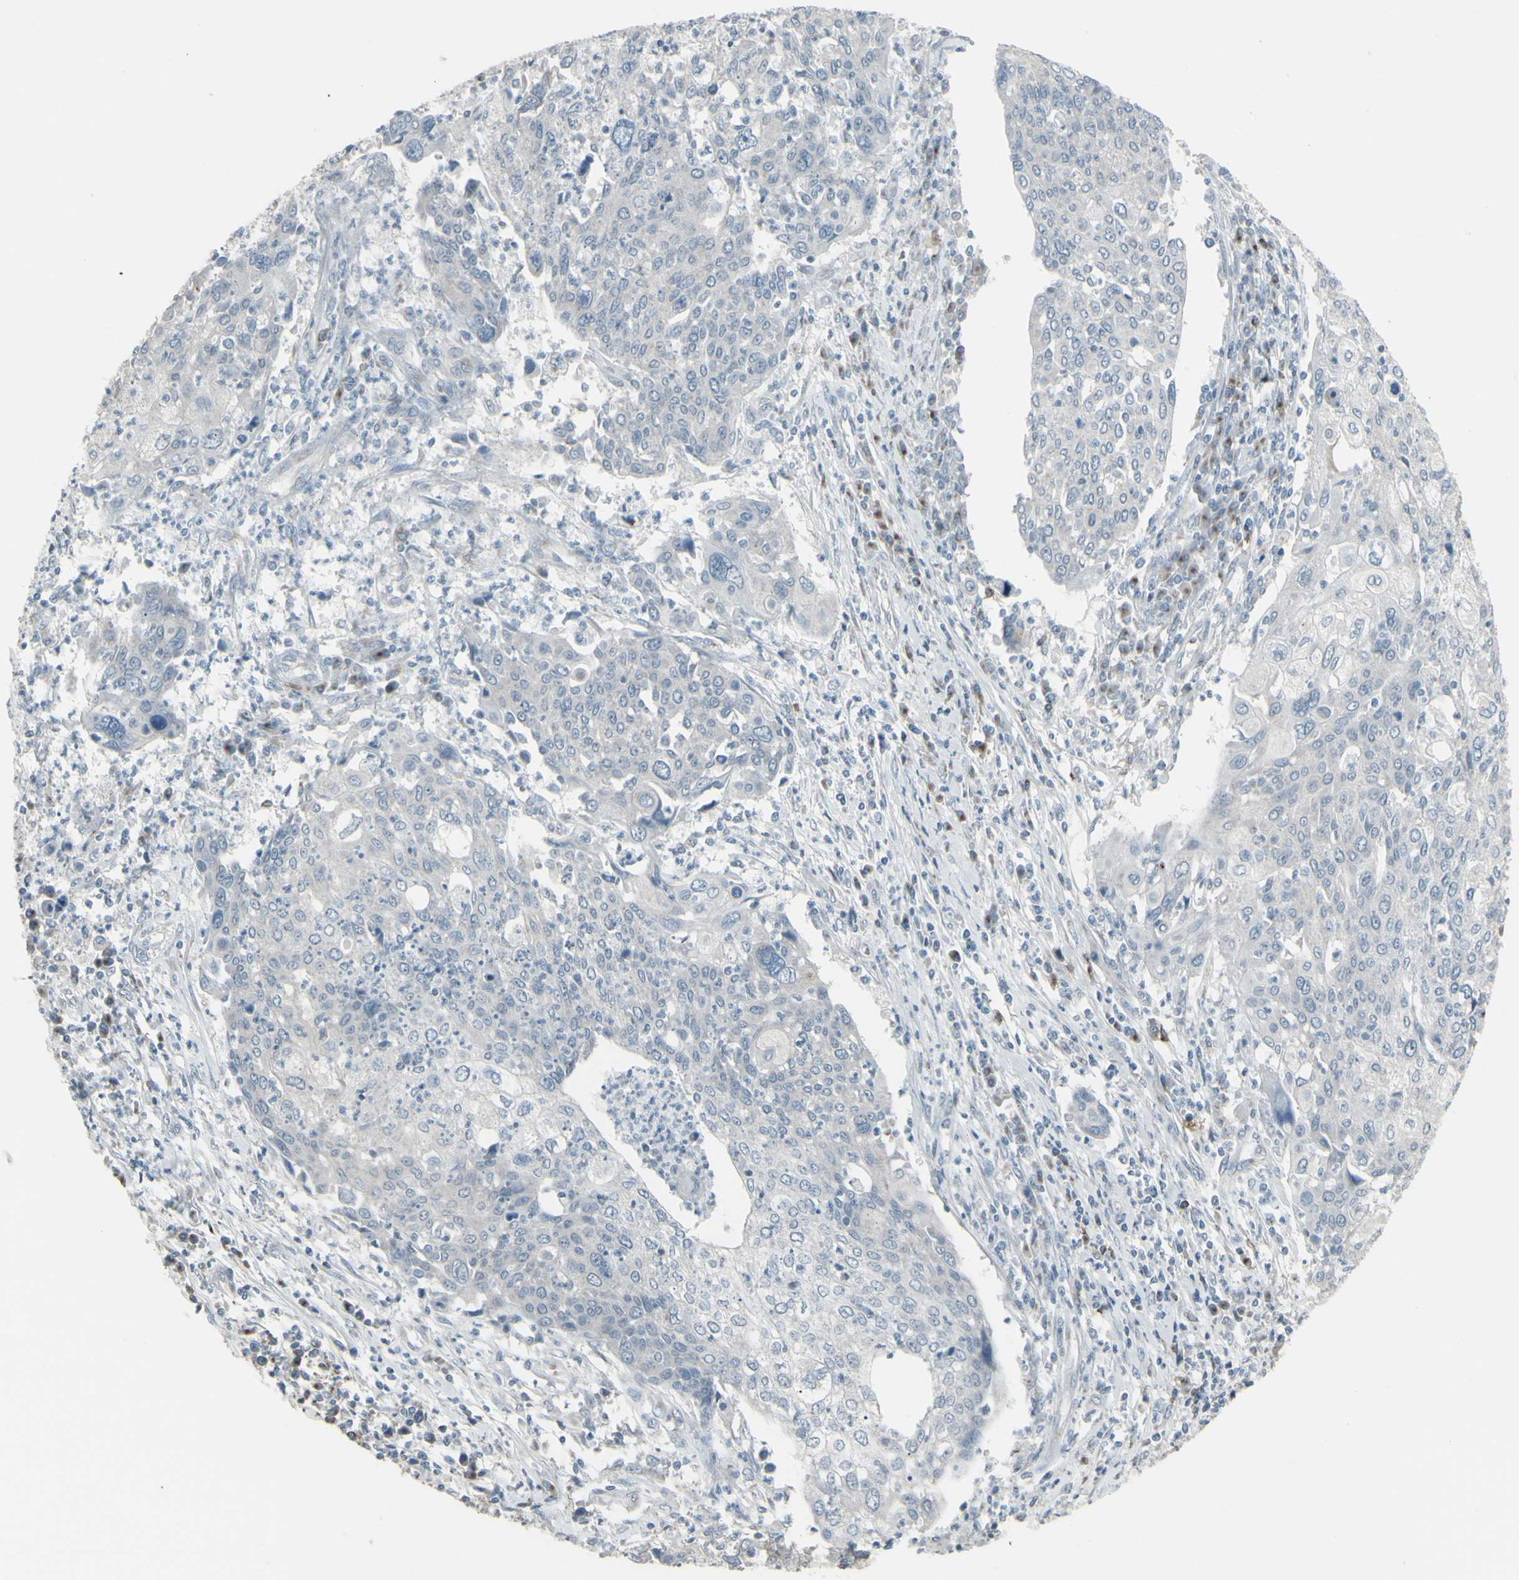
{"staining": {"intensity": "negative", "quantity": "none", "location": "none"}, "tissue": "cervical cancer", "cell_type": "Tumor cells", "image_type": "cancer", "snomed": [{"axis": "morphology", "description": "Squamous cell carcinoma, NOS"}, {"axis": "topography", "description": "Cervix"}], "caption": "Cervical cancer (squamous cell carcinoma) stained for a protein using immunohistochemistry exhibits no staining tumor cells.", "gene": "CD79B", "patient": {"sex": "female", "age": 40}}